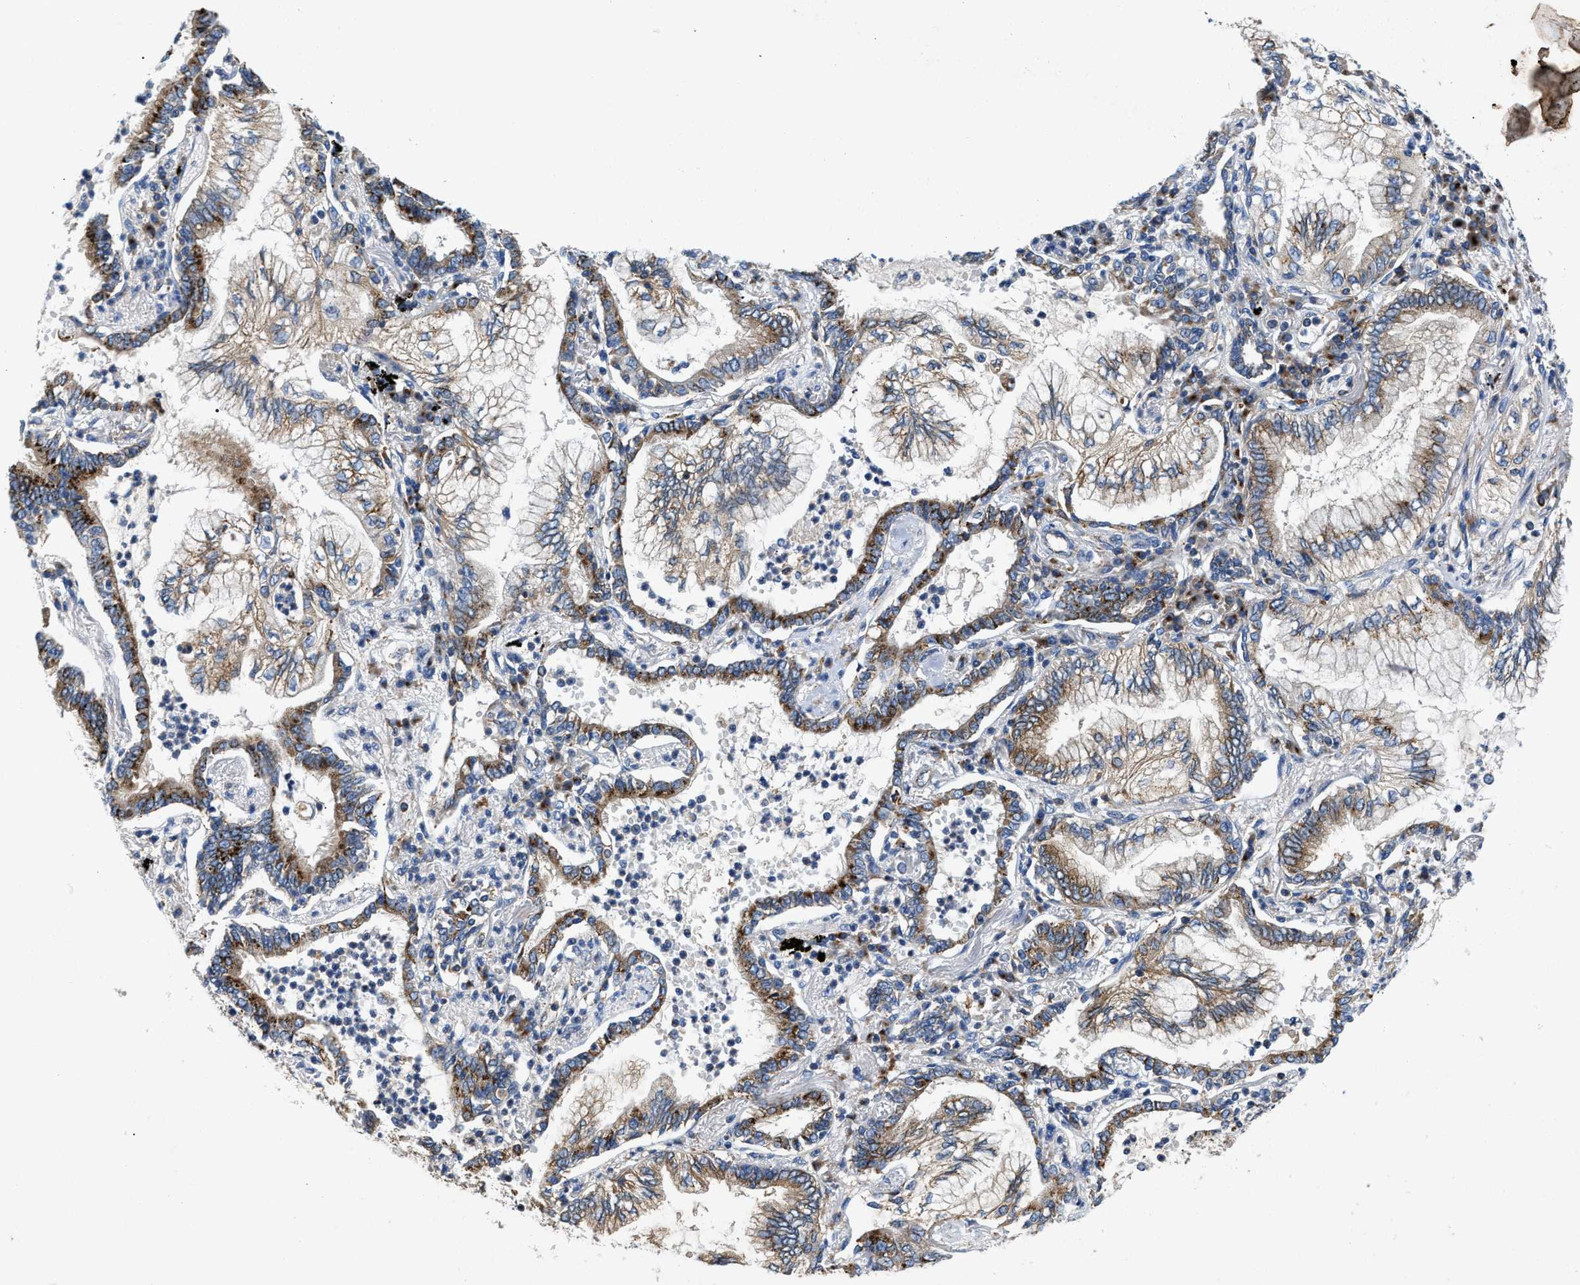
{"staining": {"intensity": "moderate", "quantity": "25%-75%", "location": "cytoplasmic/membranous"}, "tissue": "lung cancer", "cell_type": "Tumor cells", "image_type": "cancer", "snomed": [{"axis": "morphology", "description": "Normal tissue, NOS"}, {"axis": "morphology", "description": "Adenocarcinoma, NOS"}, {"axis": "topography", "description": "Bronchus"}, {"axis": "topography", "description": "Lung"}], "caption": "High-power microscopy captured an immunohistochemistry image of lung cancer (adenocarcinoma), revealing moderate cytoplasmic/membranous positivity in about 25%-75% of tumor cells. The staining was performed using DAB (3,3'-diaminobenzidine) to visualize the protein expression in brown, while the nuclei were stained in blue with hematoxylin (Magnification: 20x).", "gene": "ENPP4", "patient": {"sex": "female", "age": 70}}